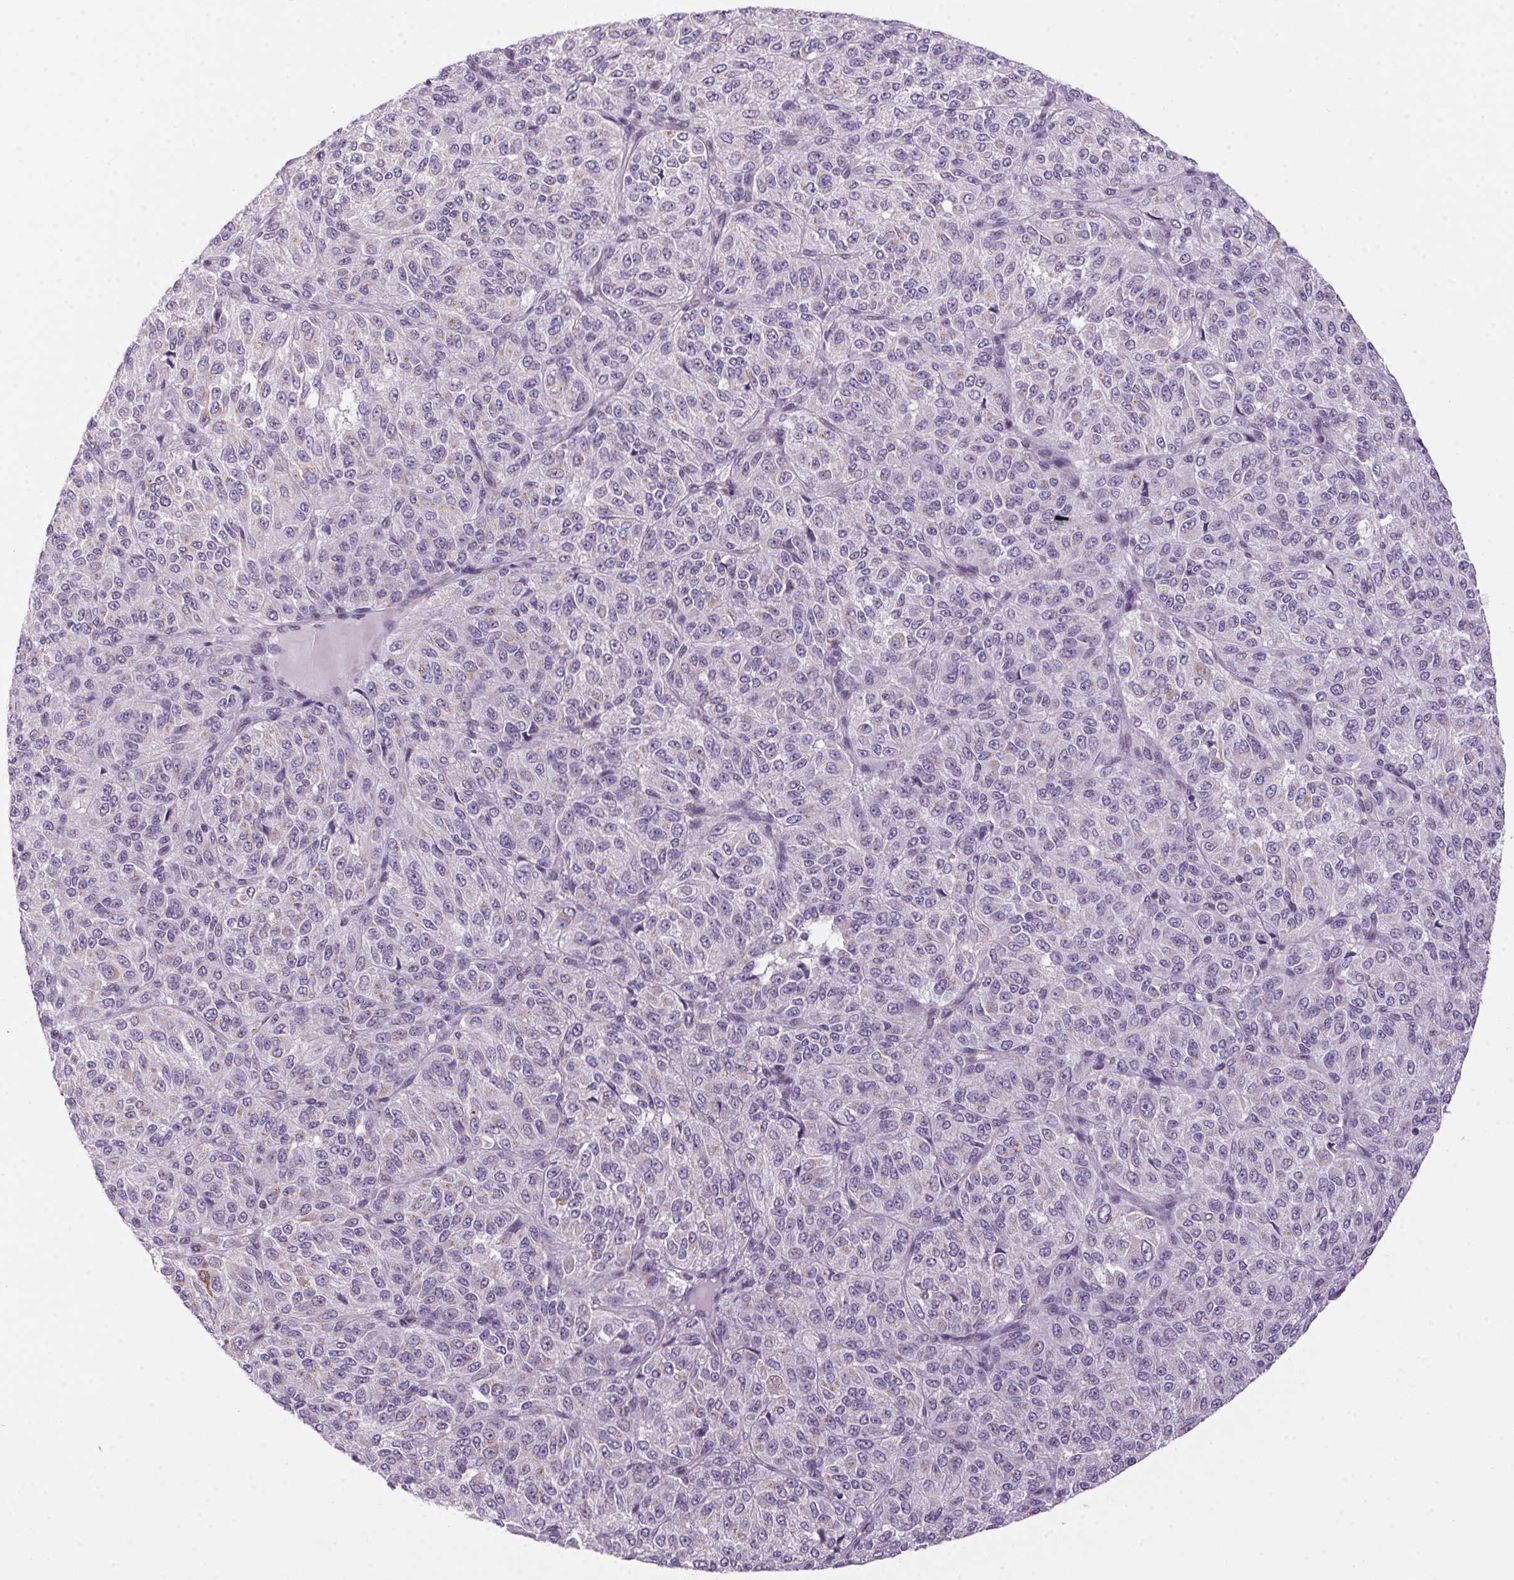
{"staining": {"intensity": "negative", "quantity": "none", "location": "none"}, "tissue": "melanoma", "cell_type": "Tumor cells", "image_type": "cancer", "snomed": [{"axis": "morphology", "description": "Malignant melanoma, Metastatic site"}, {"axis": "topography", "description": "Brain"}], "caption": "Immunohistochemical staining of human malignant melanoma (metastatic site) shows no significant staining in tumor cells.", "gene": "AKR1E2", "patient": {"sex": "female", "age": 56}}